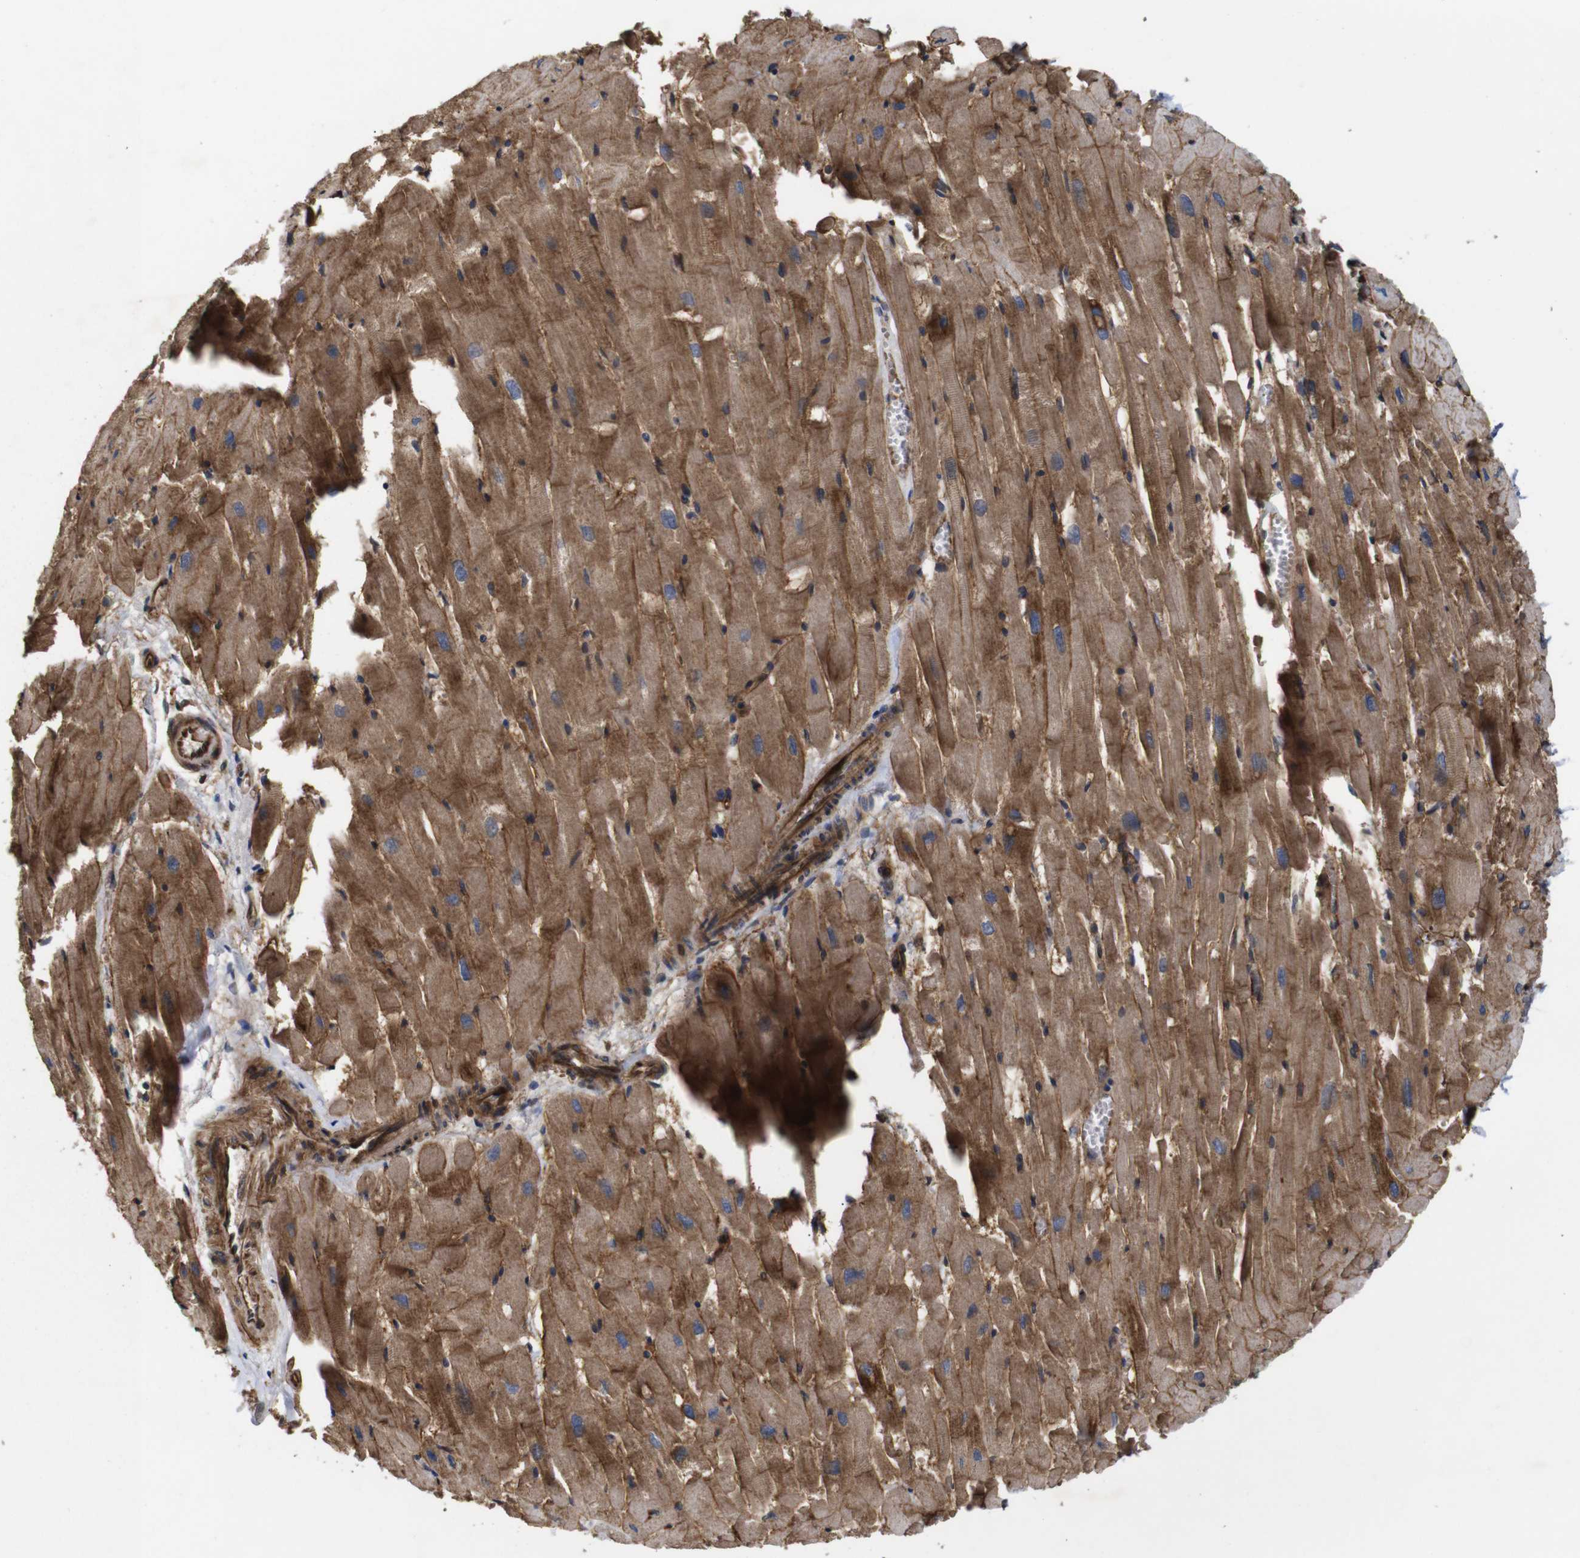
{"staining": {"intensity": "moderate", "quantity": ">75%", "location": "cytoplasmic/membranous"}, "tissue": "heart muscle", "cell_type": "Cardiomyocytes", "image_type": "normal", "snomed": [{"axis": "morphology", "description": "Normal tissue, NOS"}, {"axis": "topography", "description": "Heart"}], "caption": "This micrograph shows immunohistochemistry staining of normal human heart muscle, with medium moderate cytoplasmic/membranous staining in approximately >75% of cardiomyocytes.", "gene": "NANOS1", "patient": {"sex": "female", "age": 19}}